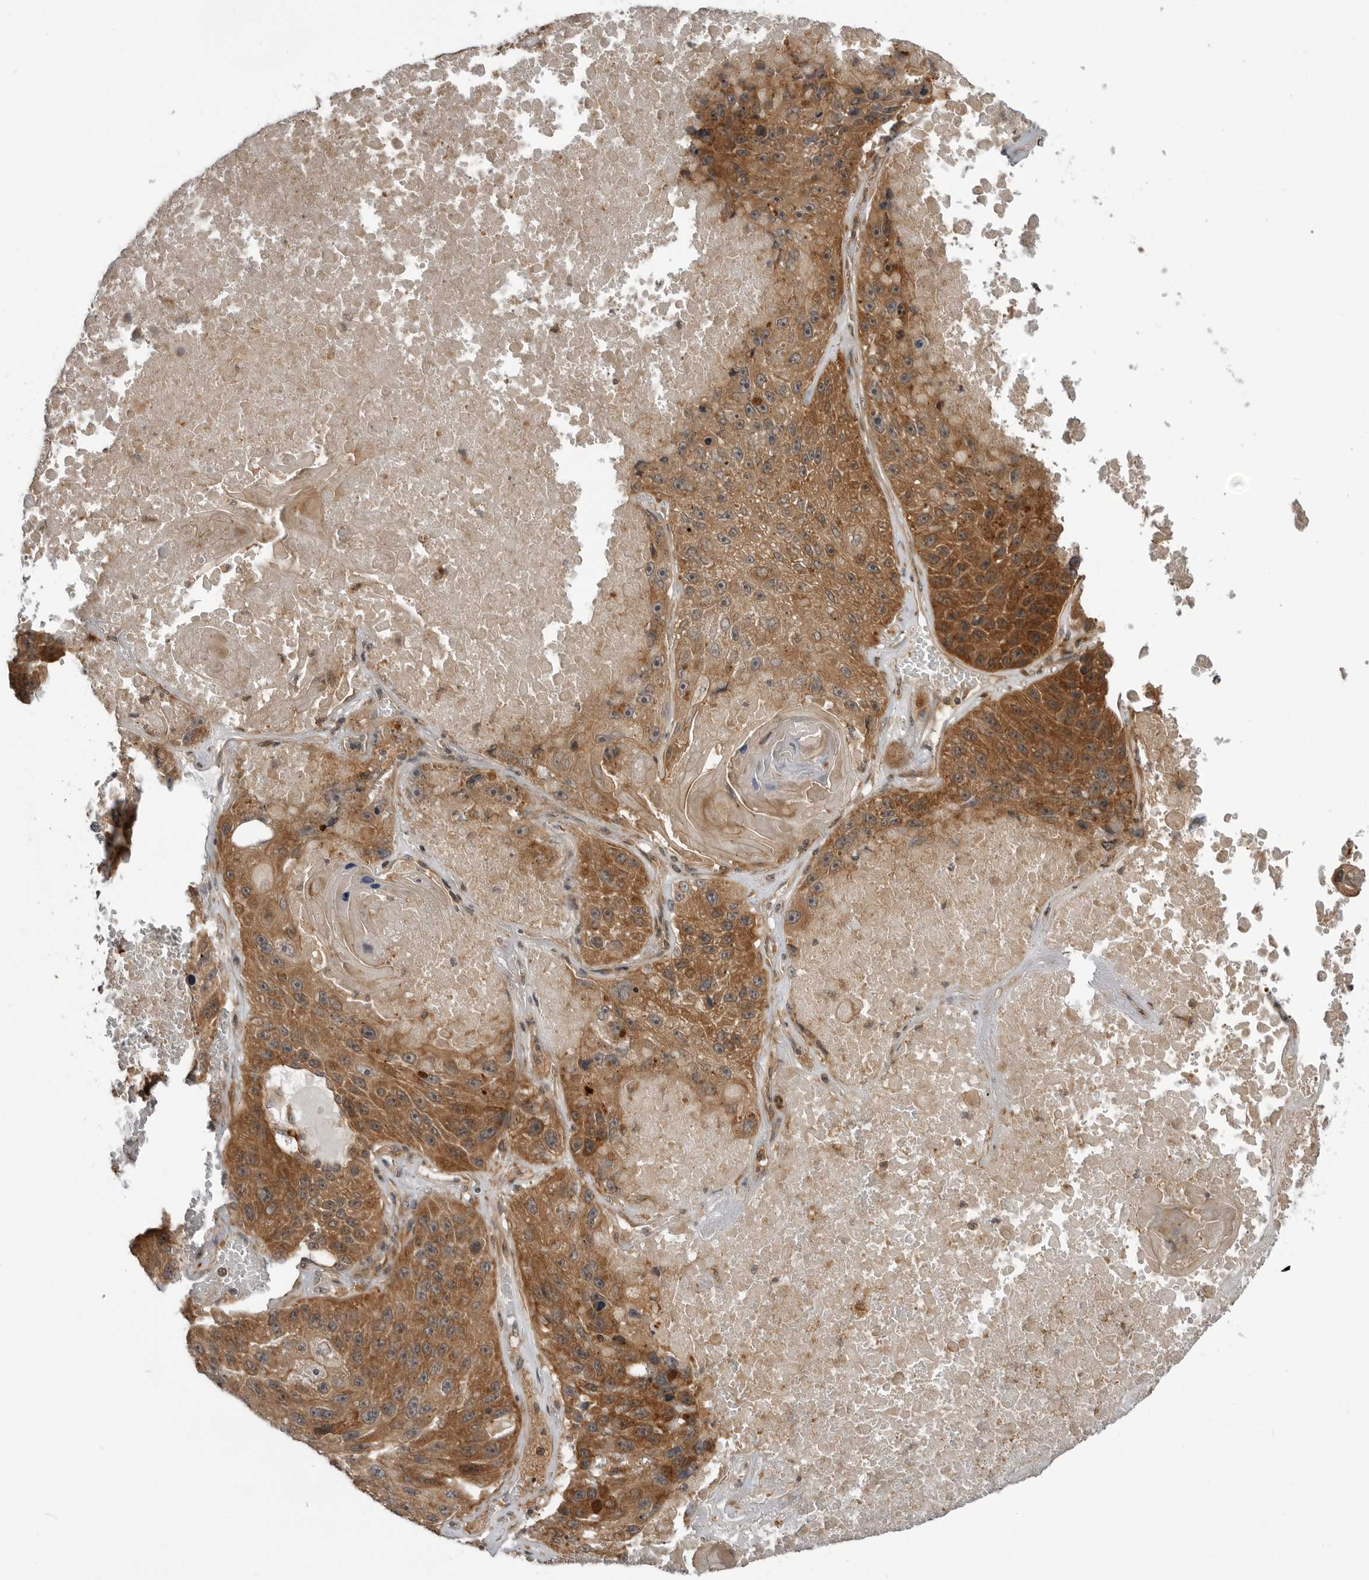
{"staining": {"intensity": "moderate", "quantity": ">75%", "location": "cytoplasmic/membranous"}, "tissue": "lung cancer", "cell_type": "Tumor cells", "image_type": "cancer", "snomed": [{"axis": "morphology", "description": "Squamous cell carcinoma, NOS"}, {"axis": "topography", "description": "Lung"}], "caption": "This is a histology image of immunohistochemistry (IHC) staining of lung cancer (squamous cell carcinoma), which shows moderate expression in the cytoplasmic/membranous of tumor cells.", "gene": "LRRC45", "patient": {"sex": "male", "age": 61}}